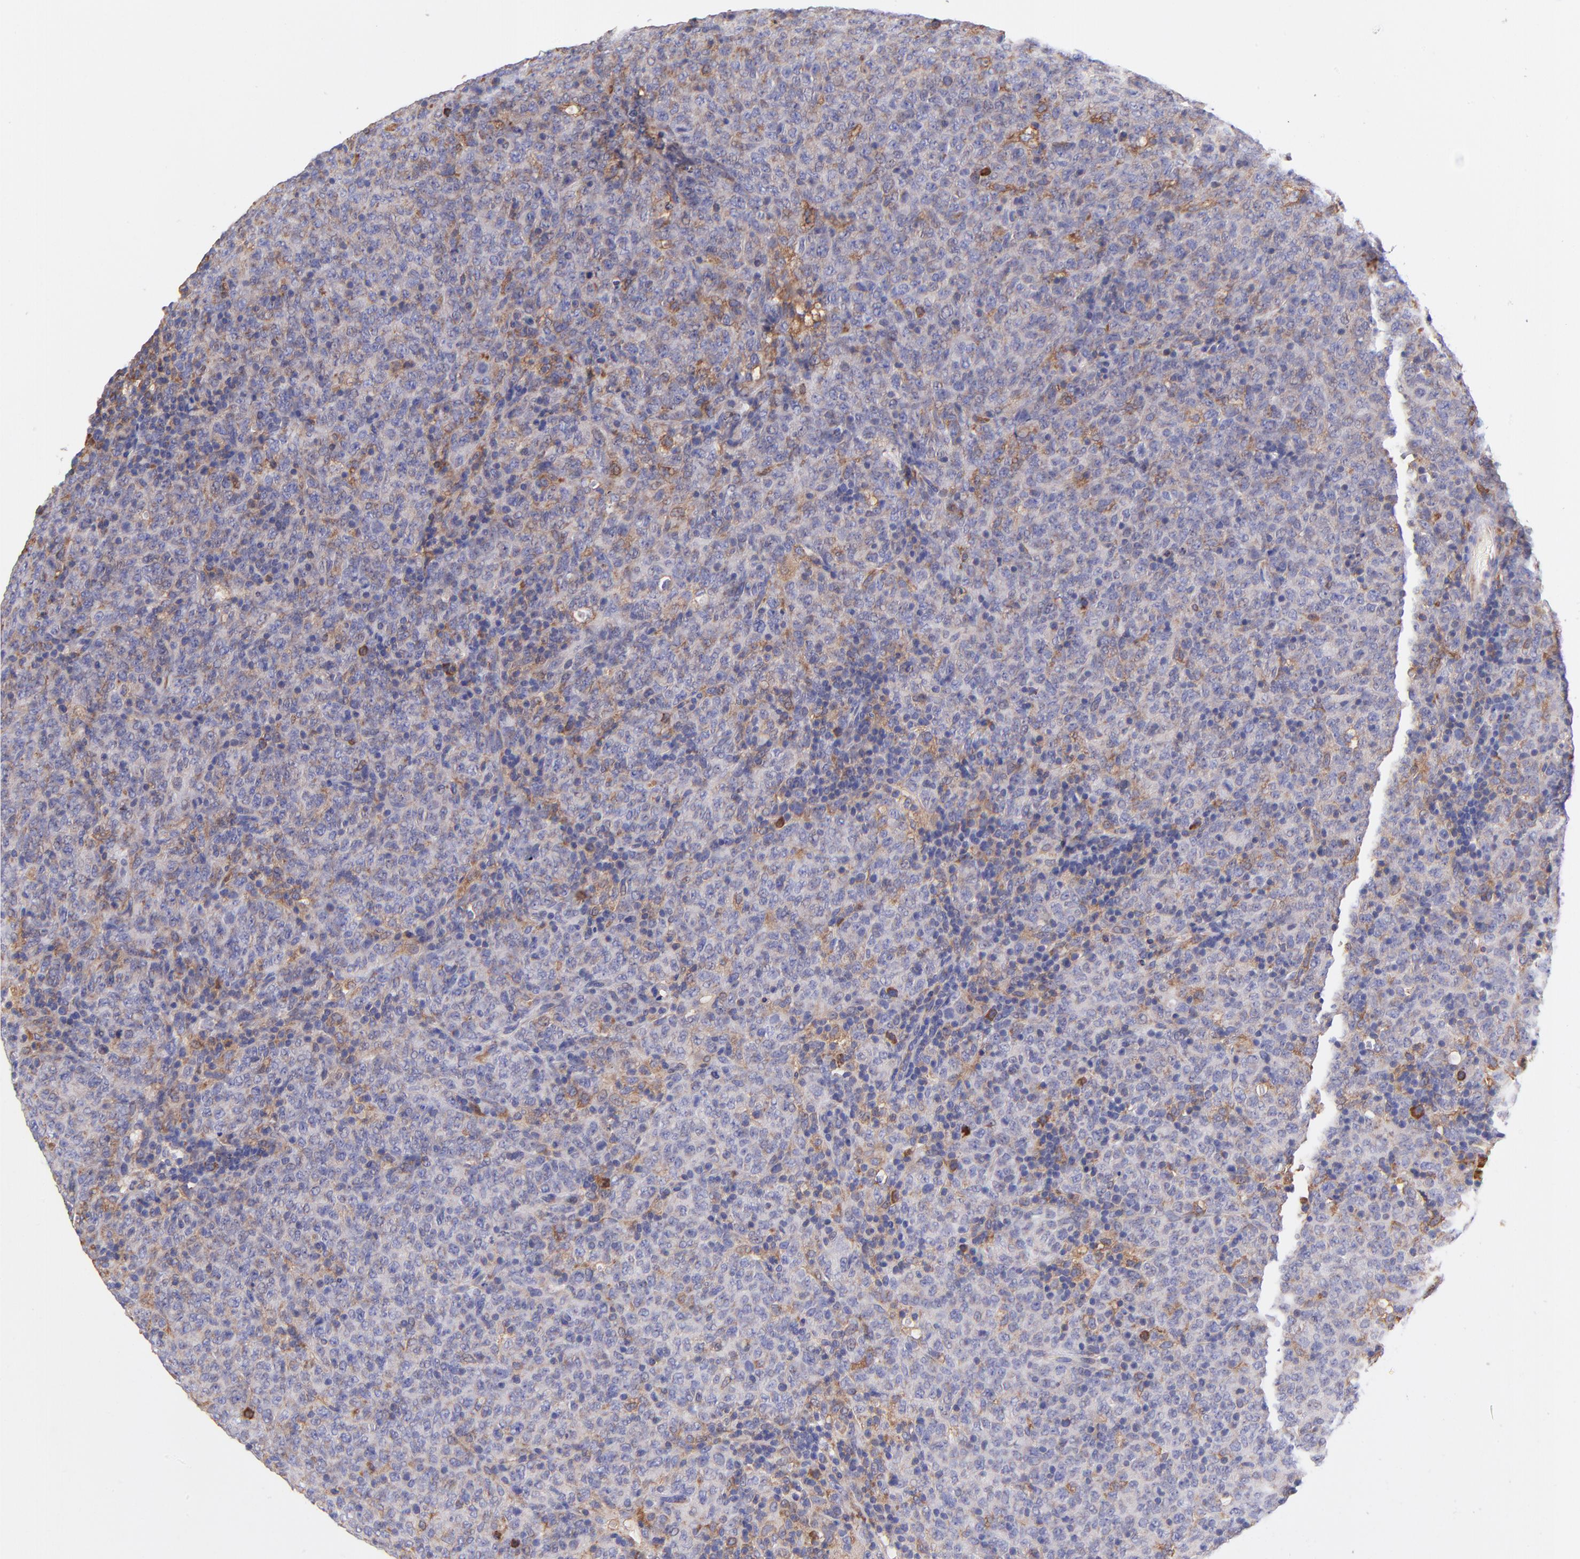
{"staining": {"intensity": "strong", "quantity": "<25%", "location": "cytoplasmic/membranous"}, "tissue": "lymphoma", "cell_type": "Tumor cells", "image_type": "cancer", "snomed": [{"axis": "morphology", "description": "Malignant lymphoma, non-Hodgkin's type, High grade"}, {"axis": "topography", "description": "Tonsil"}], "caption": "IHC (DAB) staining of malignant lymphoma, non-Hodgkin's type (high-grade) reveals strong cytoplasmic/membranous protein staining in approximately <25% of tumor cells.", "gene": "PREX1", "patient": {"sex": "female", "age": 36}}